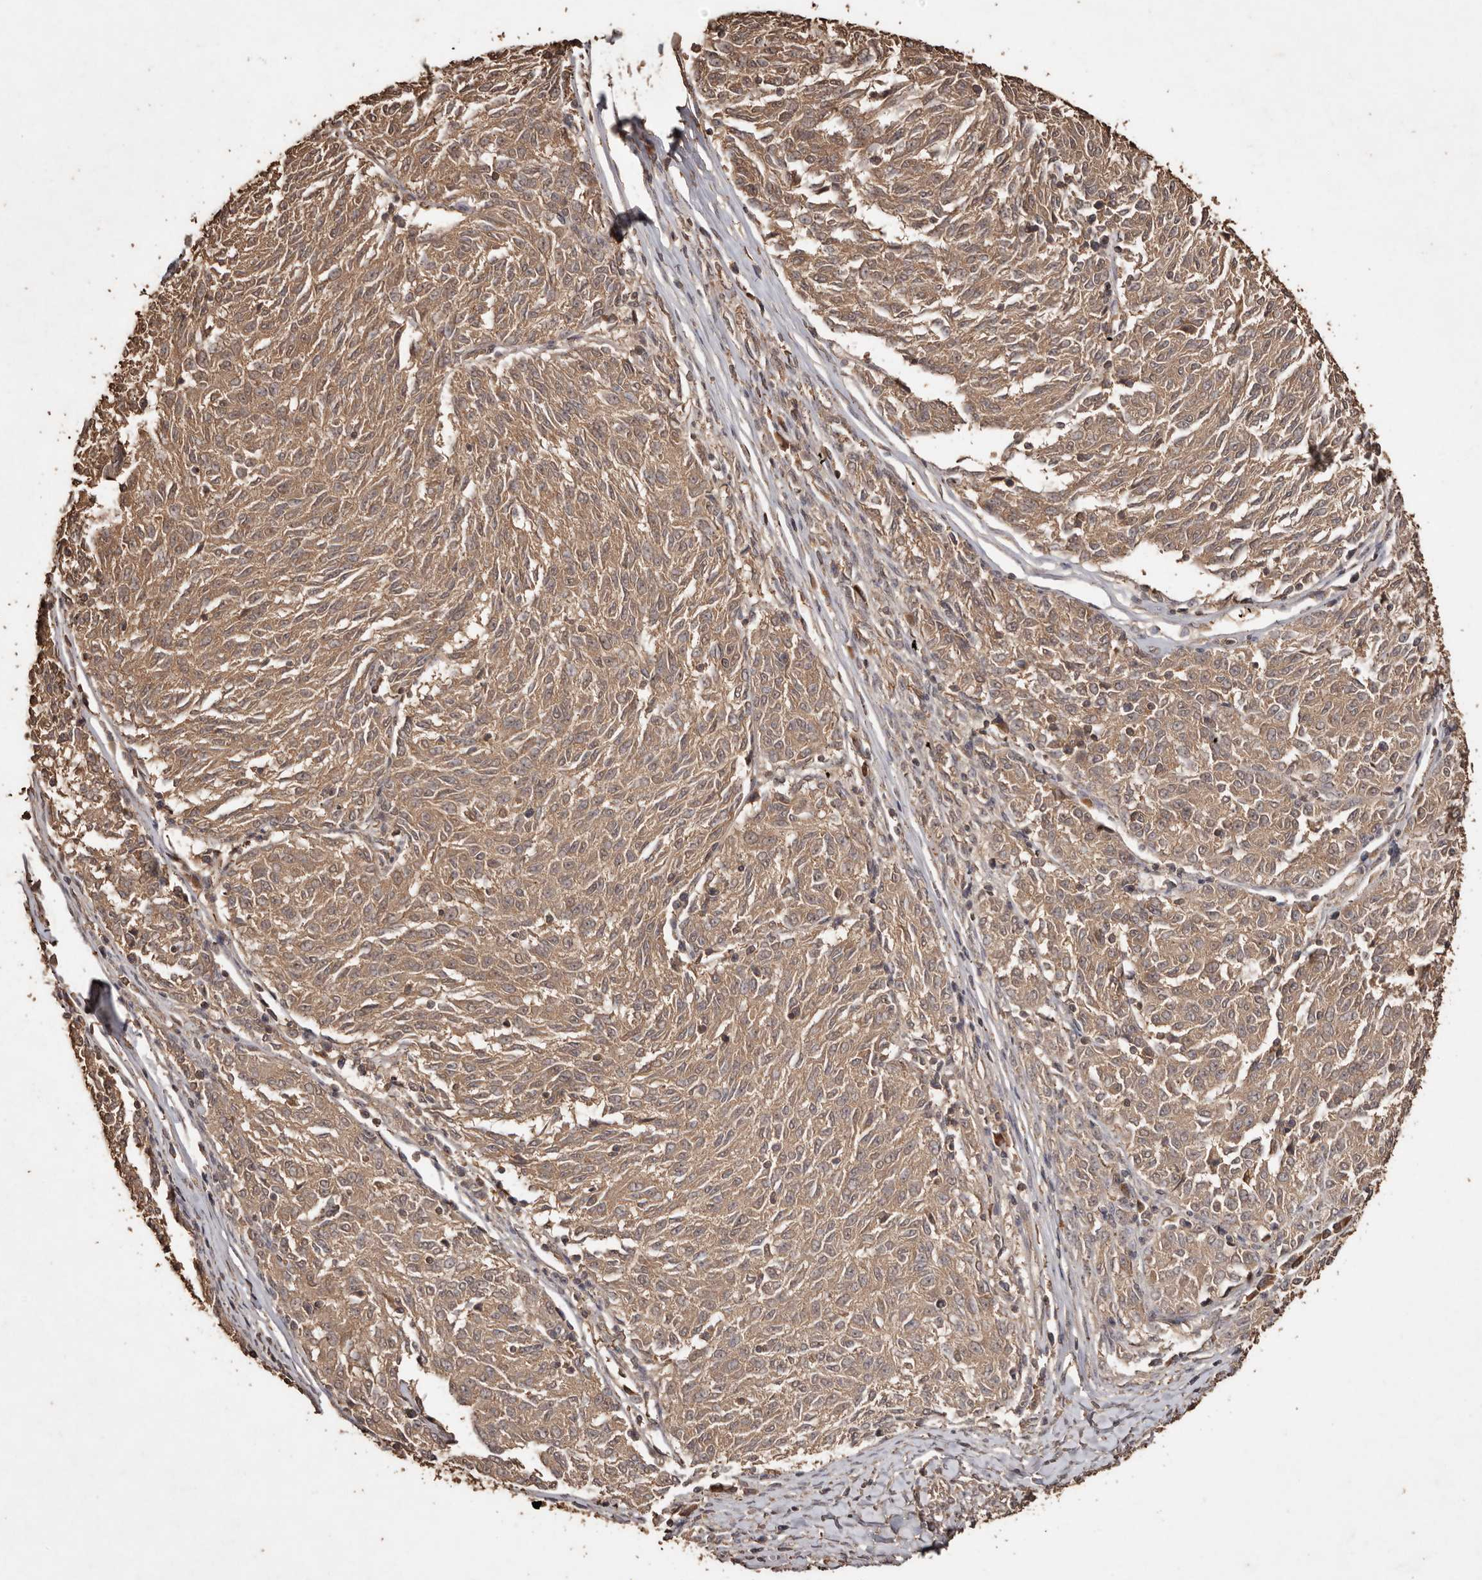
{"staining": {"intensity": "weak", "quantity": ">75%", "location": "cytoplasmic/membranous"}, "tissue": "melanoma", "cell_type": "Tumor cells", "image_type": "cancer", "snomed": [{"axis": "morphology", "description": "Malignant melanoma, NOS"}, {"axis": "topography", "description": "Skin"}], "caption": "Immunohistochemistry (IHC) photomicrograph of melanoma stained for a protein (brown), which exhibits low levels of weak cytoplasmic/membranous expression in about >75% of tumor cells.", "gene": "PKDCC", "patient": {"sex": "female", "age": 72}}